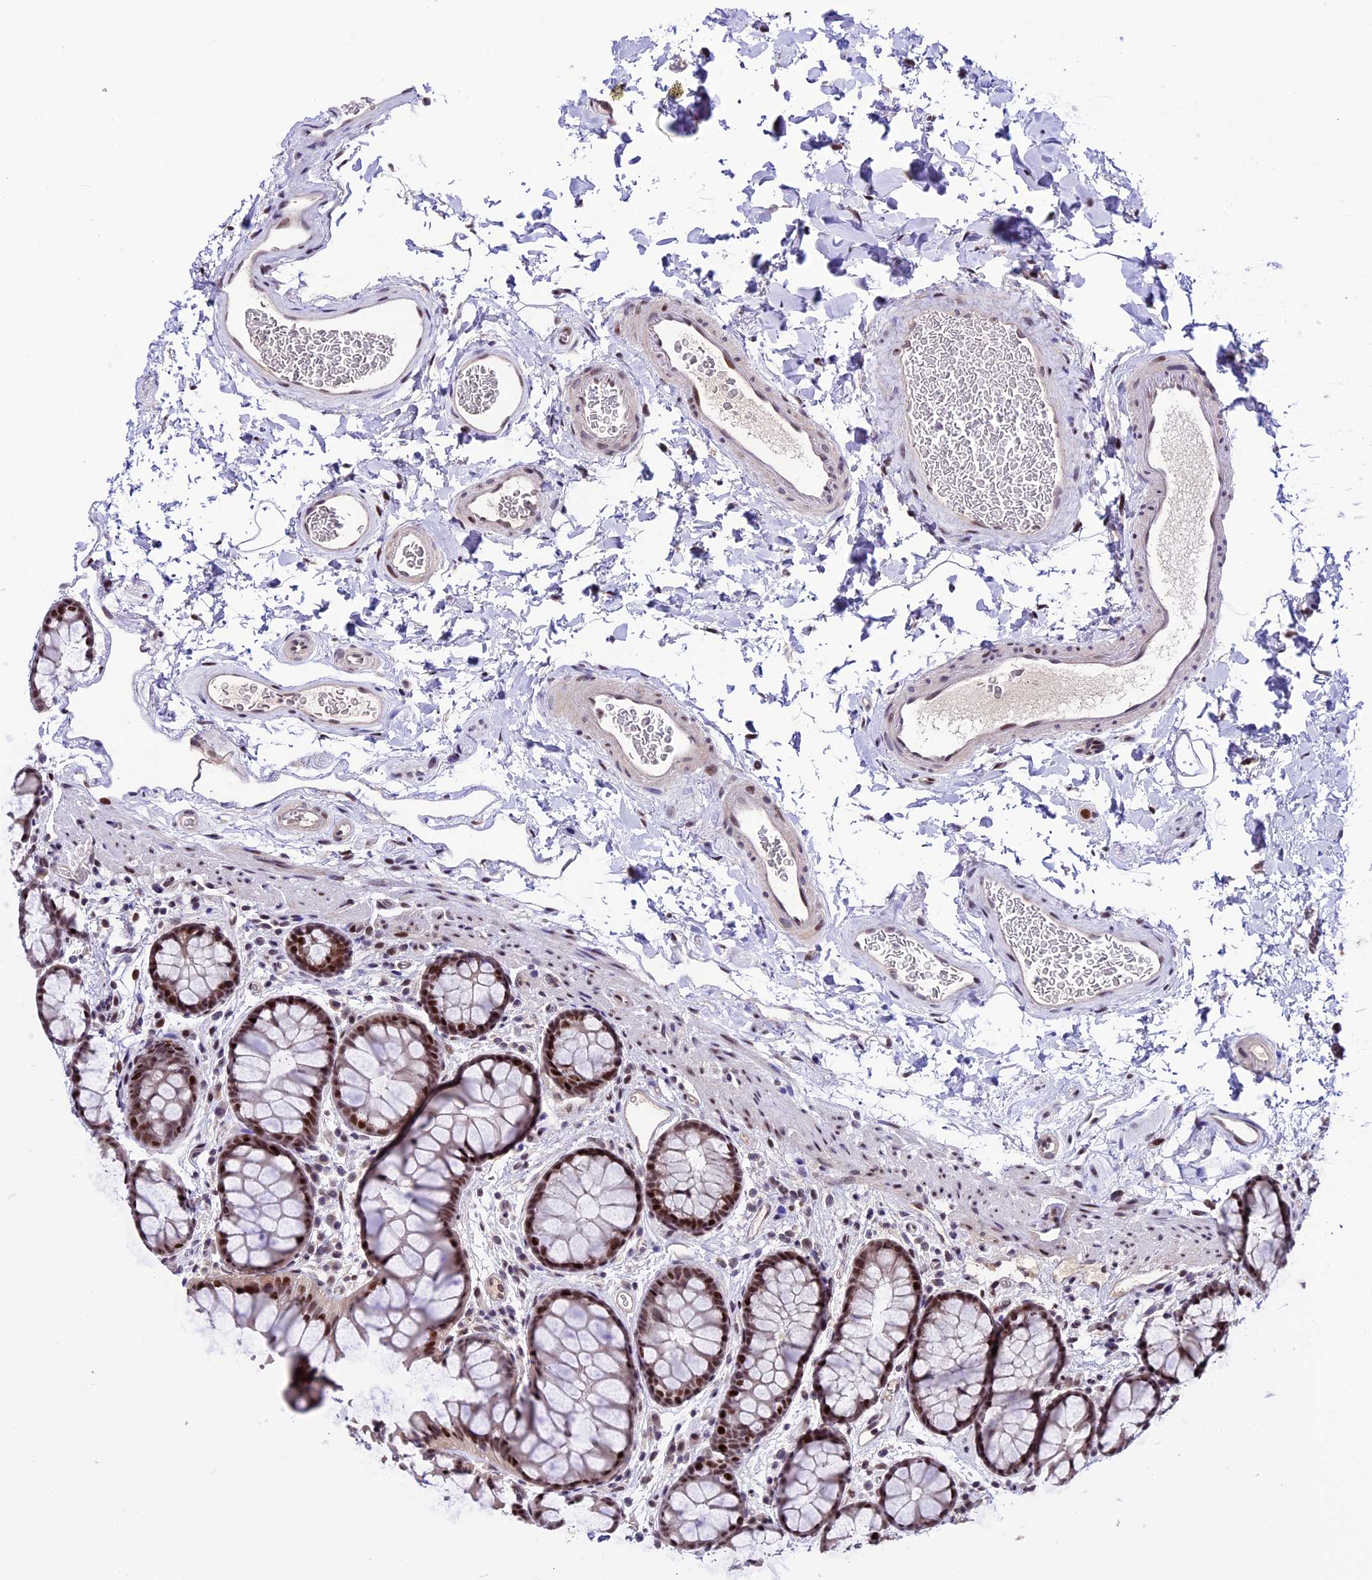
{"staining": {"intensity": "moderate", "quantity": ">75%", "location": "nuclear"}, "tissue": "colon", "cell_type": "Endothelial cells", "image_type": "normal", "snomed": [{"axis": "morphology", "description": "Normal tissue, NOS"}, {"axis": "topography", "description": "Colon"}], "caption": "Immunohistochemistry (IHC) (DAB) staining of benign colon demonstrates moderate nuclear protein positivity in about >75% of endothelial cells. The staining was performed using DAB, with brown indicating positive protein expression. Nuclei are stained blue with hematoxylin.", "gene": "TCP11L2", "patient": {"sex": "female", "age": 82}}